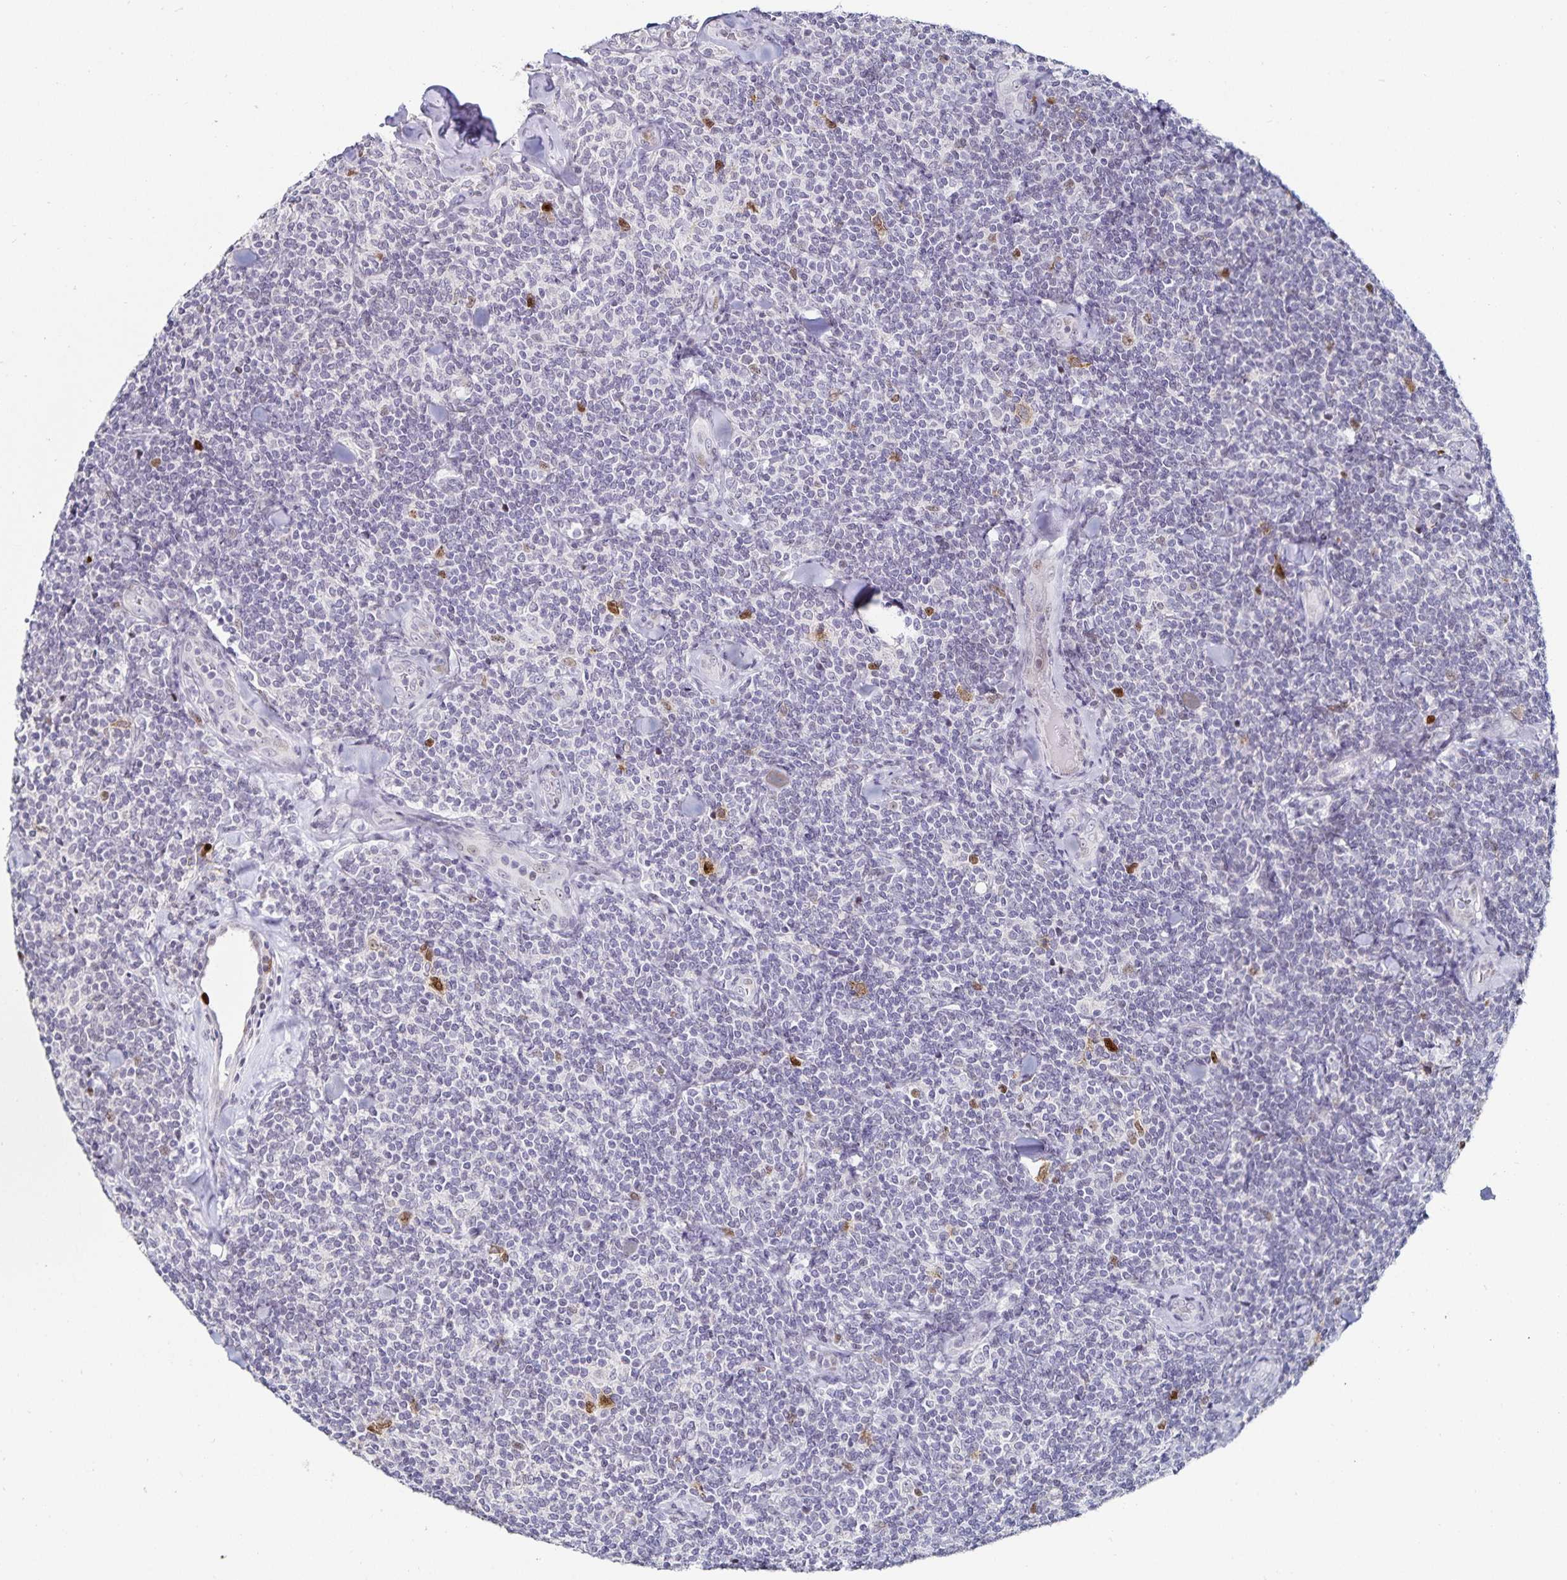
{"staining": {"intensity": "negative", "quantity": "none", "location": "none"}, "tissue": "lymphoma", "cell_type": "Tumor cells", "image_type": "cancer", "snomed": [{"axis": "morphology", "description": "Malignant lymphoma, non-Hodgkin's type, Low grade"}, {"axis": "topography", "description": "Lymph node"}], "caption": "Protein analysis of lymphoma demonstrates no significant staining in tumor cells.", "gene": "ANLN", "patient": {"sex": "female", "age": 56}}